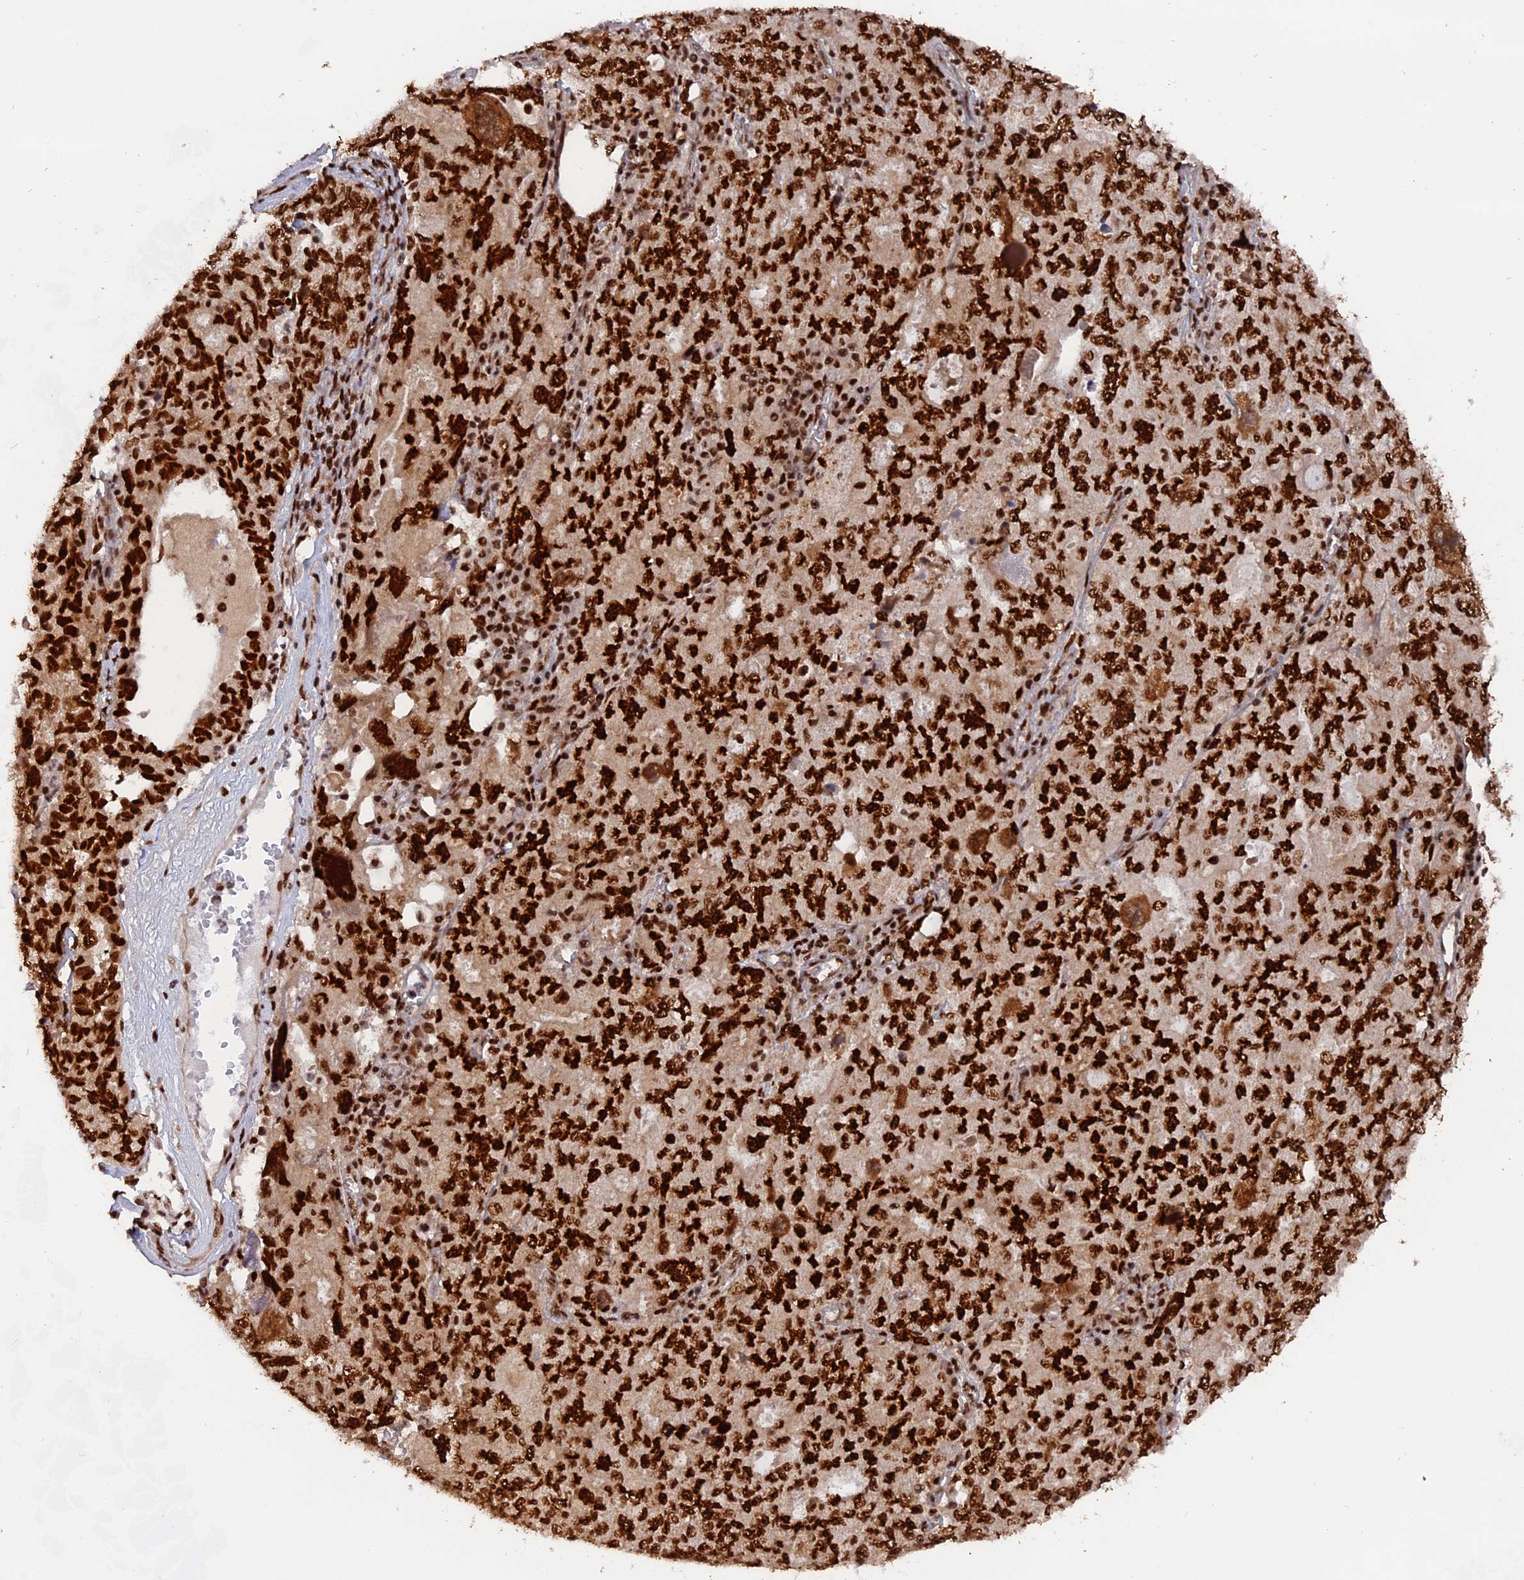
{"staining": {"intensity": "strong", "quantity": ">75%", "location": "nuclear"}, "tissue": "ovarian cancer", "cell_type": "Tumor cells", "image_type": "cancer", "snomed": [{"axis": "morphology", "description": "Carcinoma, endometroid"}, {"axis": "topography", "description": "Ovary"}], "caption": "A brown stain highlights strong nuclear expression of a protein in human ovarian cancer tumor cells.", "gene": "RAMAC", "patient": {"sex": "female", "age": 62}}